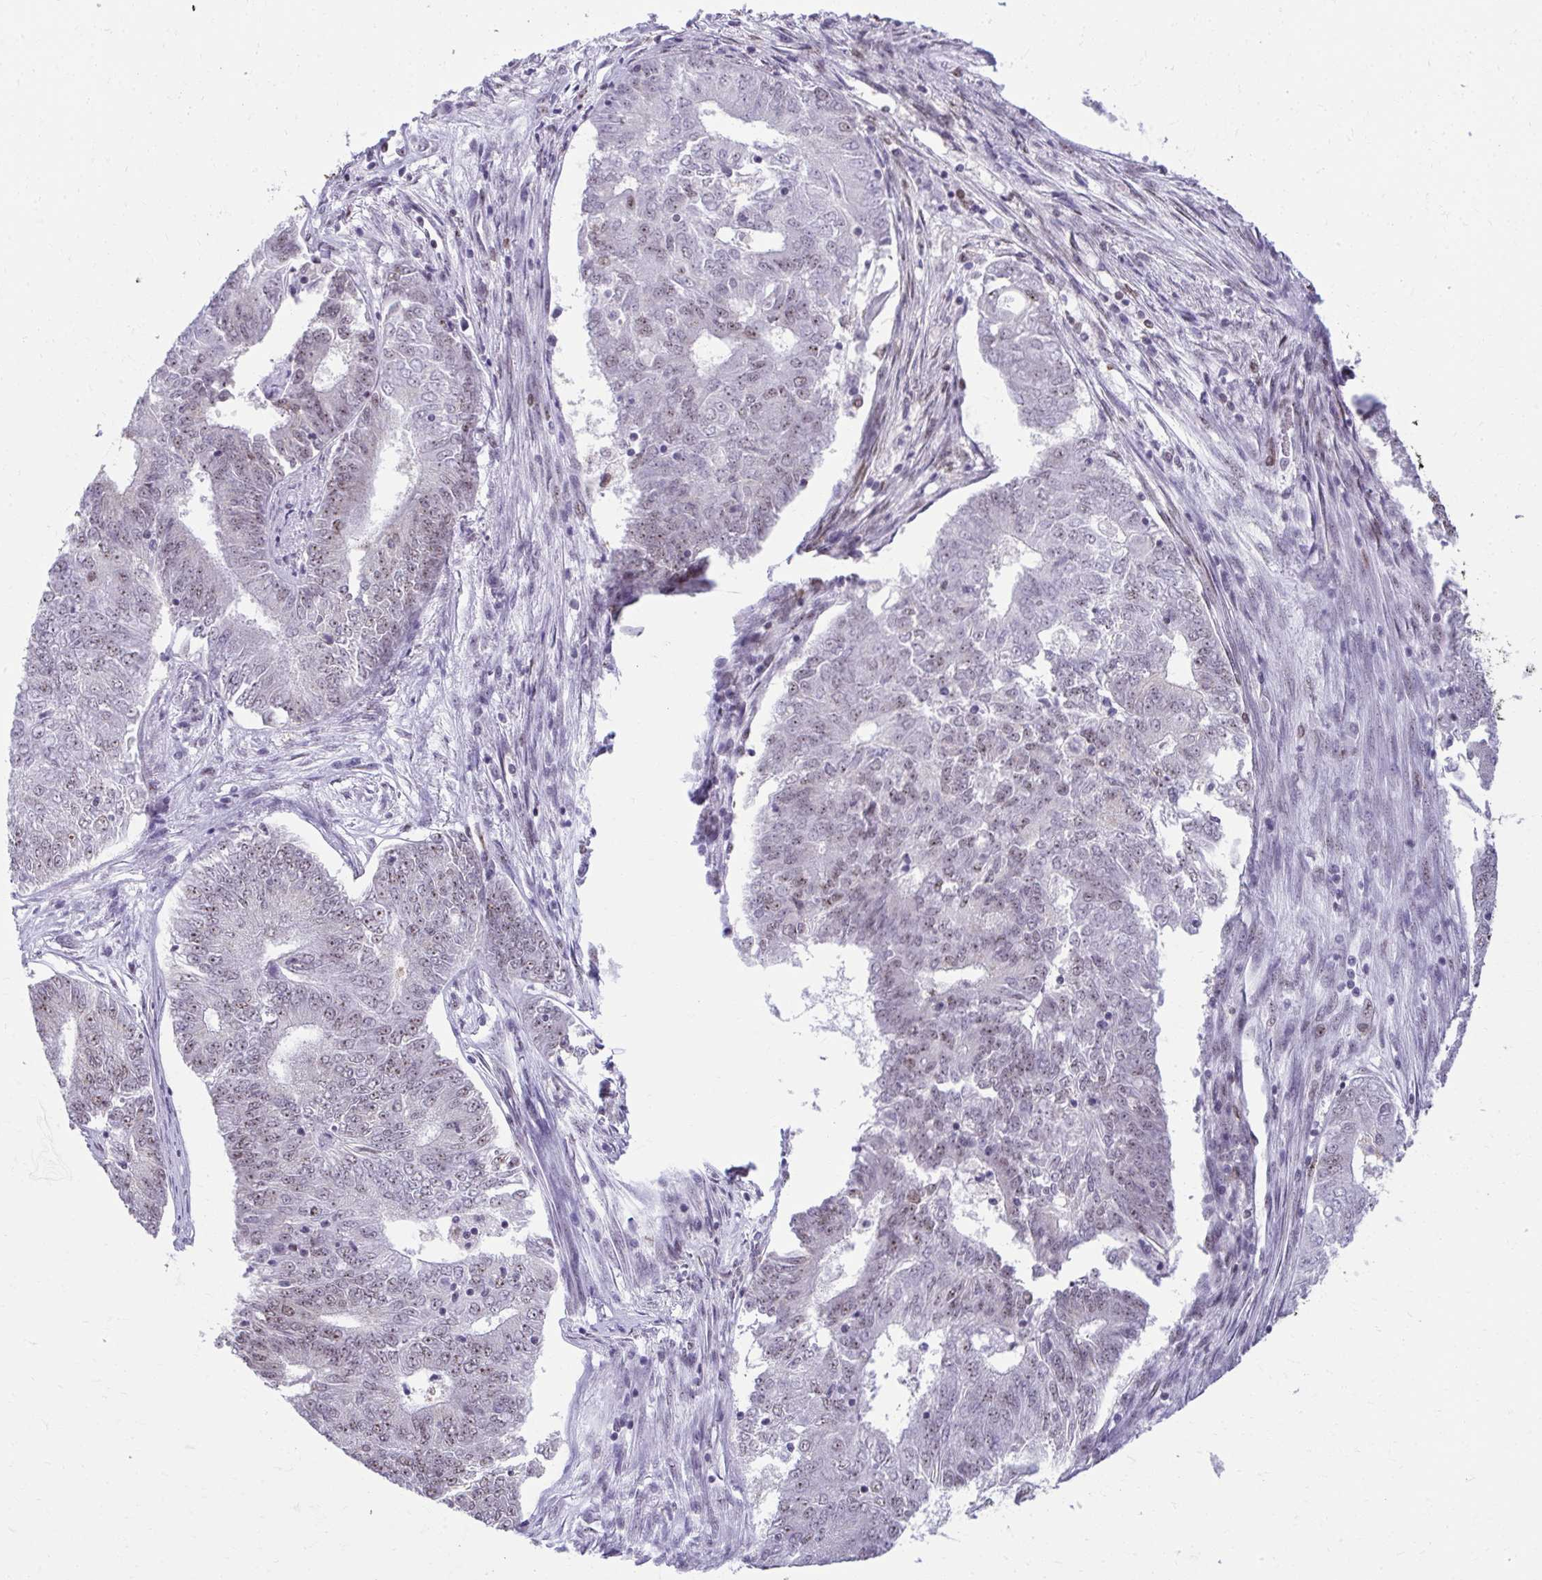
{"staining": {"intensity": "strong", "quantity": "25%-75%", "location": "nuclear"}, "tissue": "endometrial cancer", "cell_type": "Tumor cells", "image_type": "cancer", "snomed": [{"axis": "morphology", "description": "Adenocarcinoma, NOS"}, {"axis": "topography", "description": "Endometrium"}], "caption": "Tumor cells demonstrate strong nuclear expression in approximately 25%-75% of cells in endometrial cancer (adenocarcinoma).", "gene": "PELP1", "patient": {"sex": "female", "age": 62}}